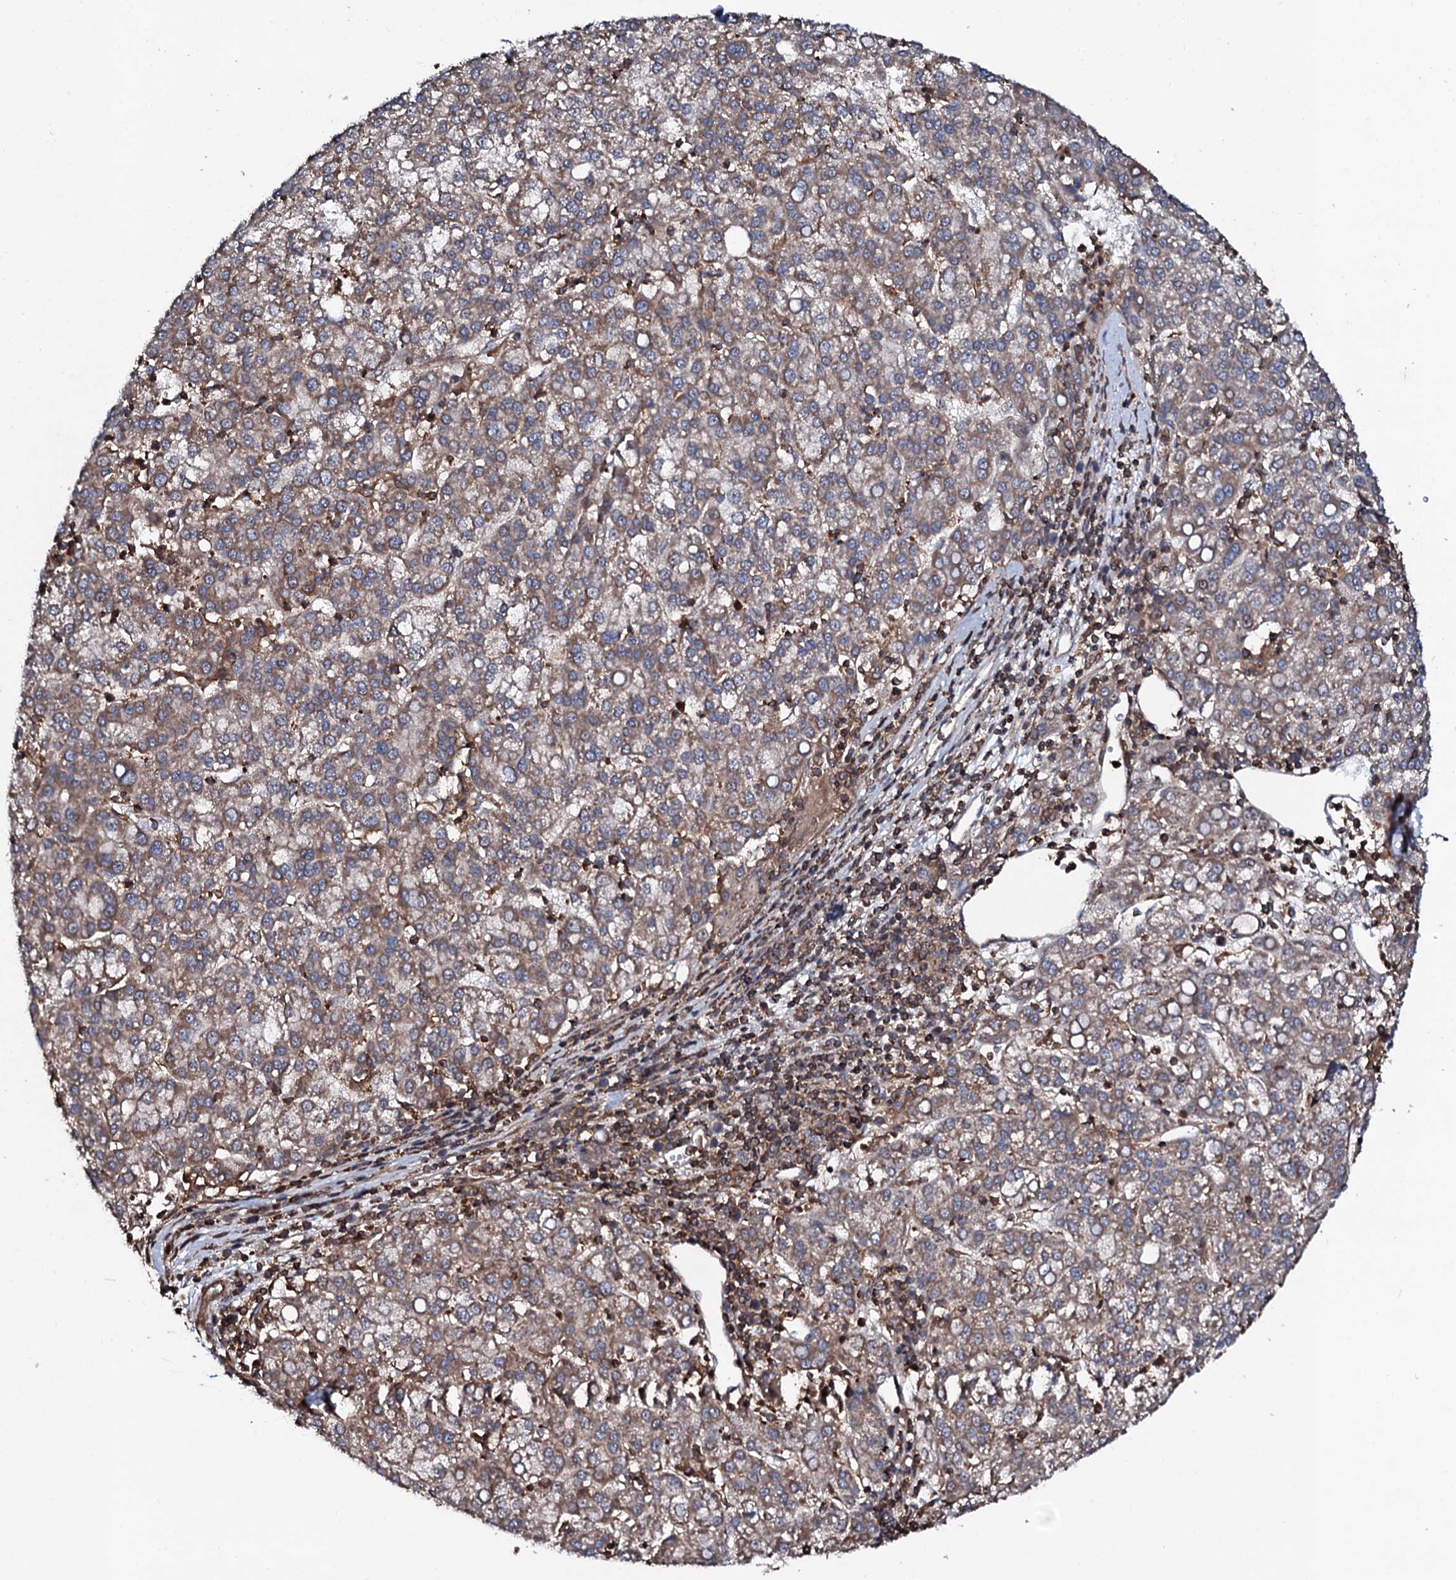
{"staining": {"intensity": "moderate", "quantity": ">75%", "location": "cytoplasmic/membranous"}, "tissue": "liver cancer", "cell_type": "Tumor cells", "image_type": "cancer", "snomed": [{"axis": "morphology", "description": "Carcinoma, Hepatocellular, NOS"}, {"axis": "topography", "description": "Liver"}], "caption": "Liver hepatocellular carcinoma stained with a protein marker reveals moderate staining in tumor cells.", "gene": "COG6", "patient": {"sex": "female", "age": 58}}